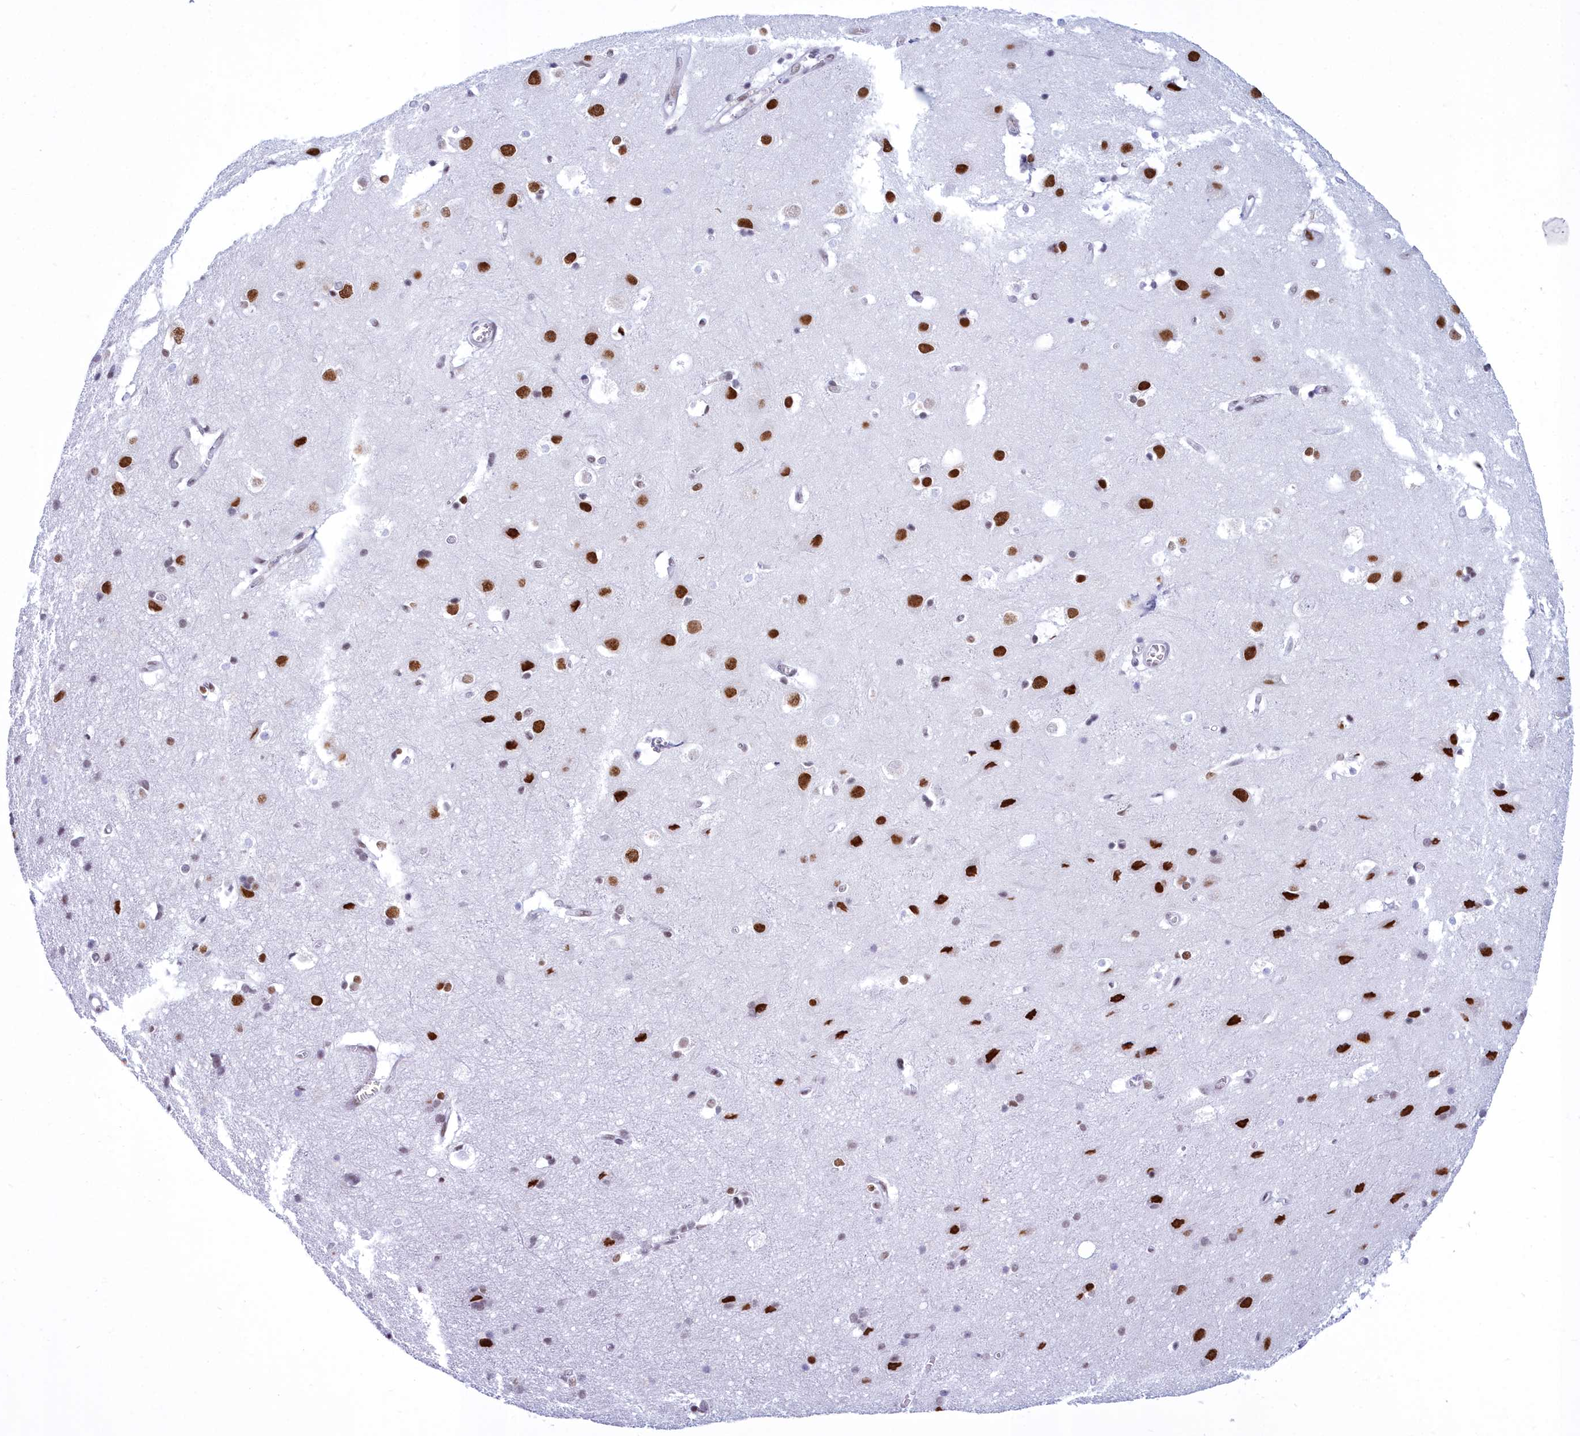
{"staining": {"intensity": "weak", "quantity": "25%-75%", "location": "nuclear"}, "tissue": "cerebral cortex", "cell_type": "Endothelial cells", "image_type": "normal", "snomed": [{"axis": "morphology", "description": "Normal tissue, NOS"}, {"axis": "topography", "description": "Cerebral cortex"}], "caption": "An image of cerebral cortex stained for a protein demonstrates weak nuclear brown staining in endothelial cells. (DAB = brown stain, brightfield microscopy at high magnification).", "gene": "CDC26", "patient": {"sex": "male", "age": 54}}